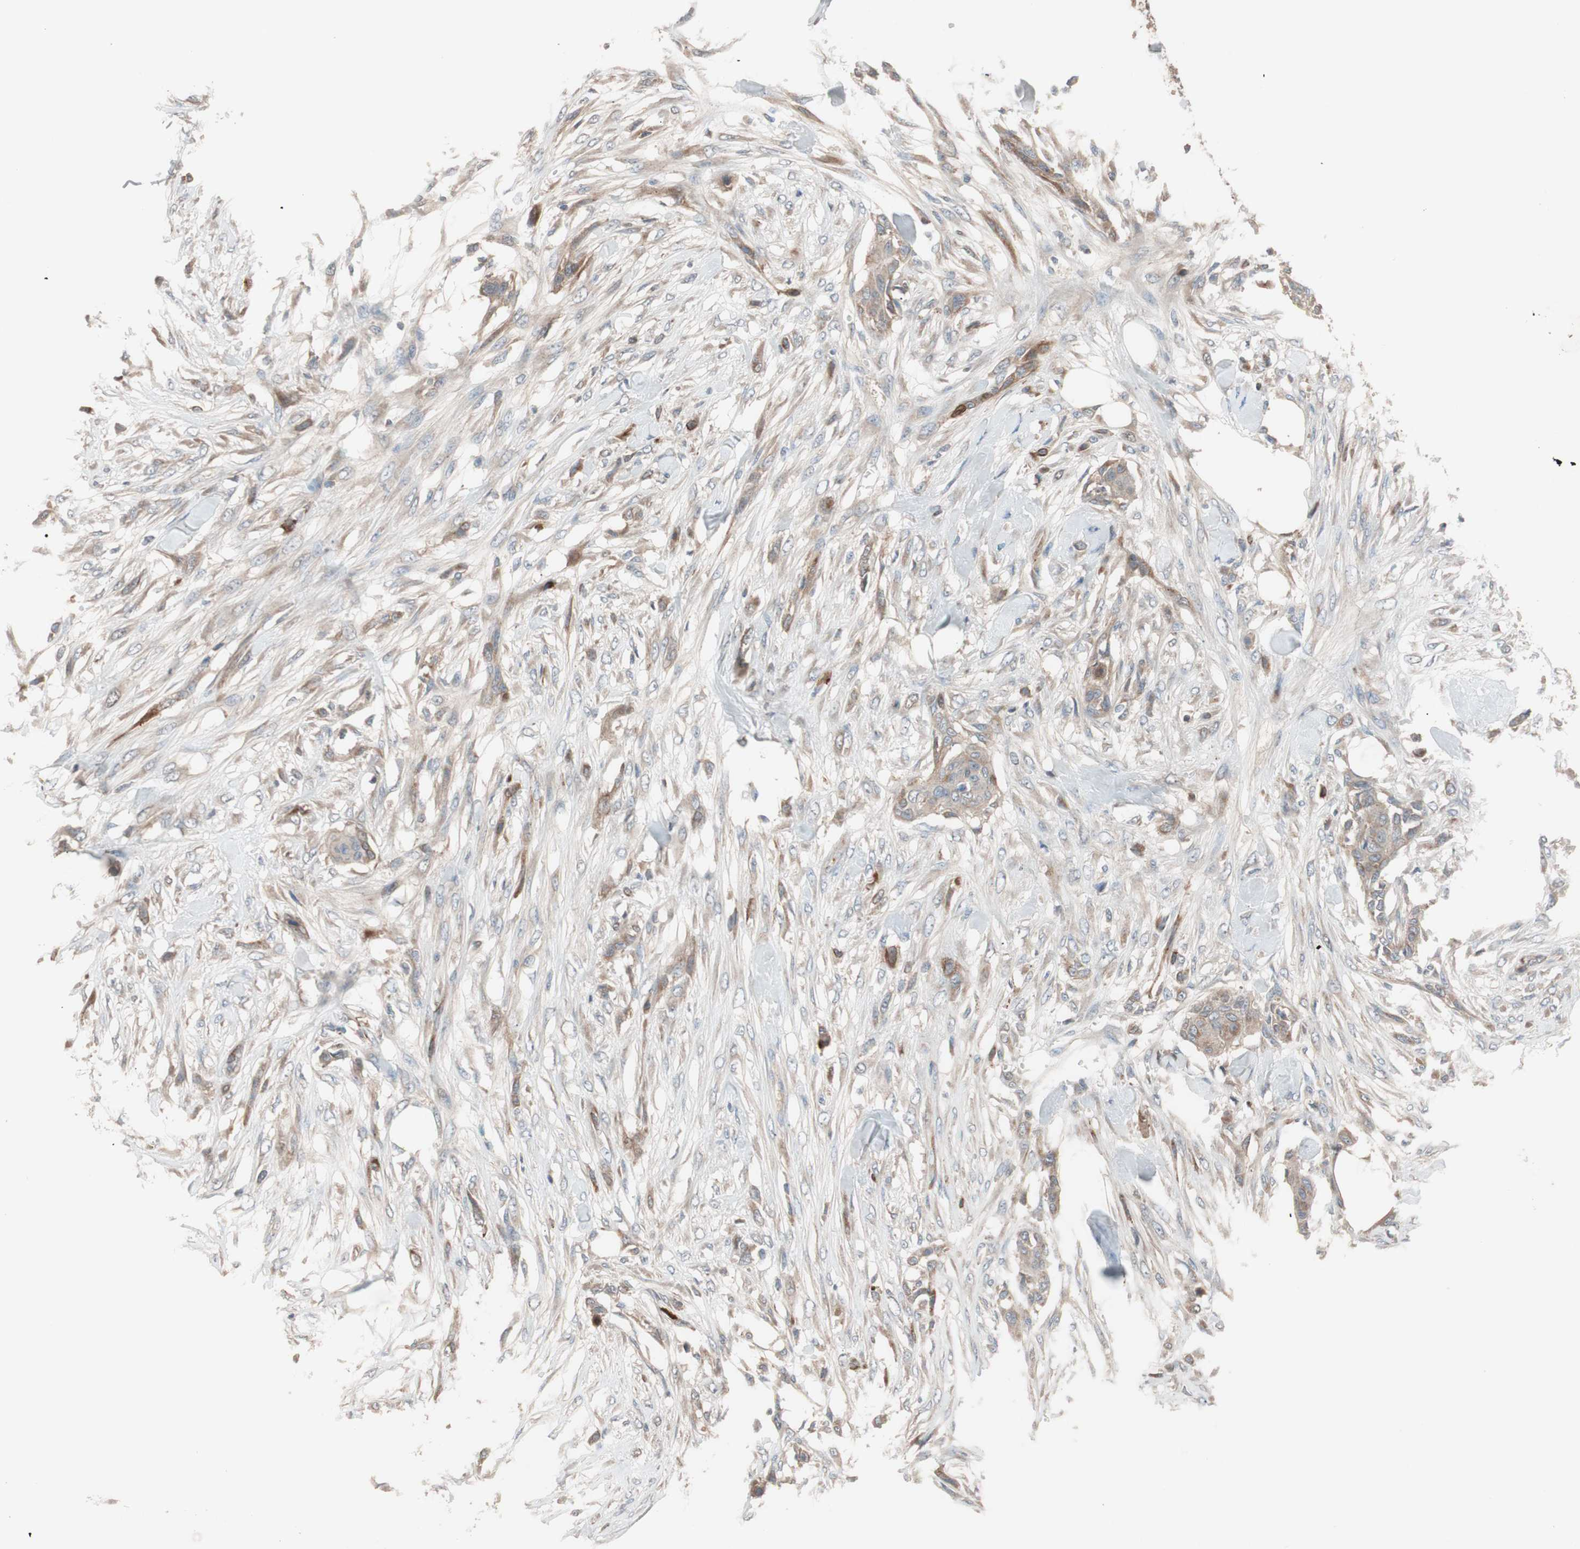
{"staining": {"intensity": "moderate", "quantity": ">75%", "location": "cytoplasmic/membranous"}, "tissue": "skin cancer", "cell_type": "Tumor cells", "image_type": "cancer", "snomed": [{"axis": "morphology", "description": "Squamous cell carcinoma, NOS"}, {"axis": "topography", "description": "Skin"}], "caption": "A medium amount of moderate cytoplasmic/membranous expression is seen in about >75% of tumor cells in squamous cell carcinoma (skin) tissue. Immunohistochemistry (ihc) stains the protein of interest in brown and the nuclei are stained blue.", "gene": "SDC4", "patient": {"sex": "female", "age": 59}}